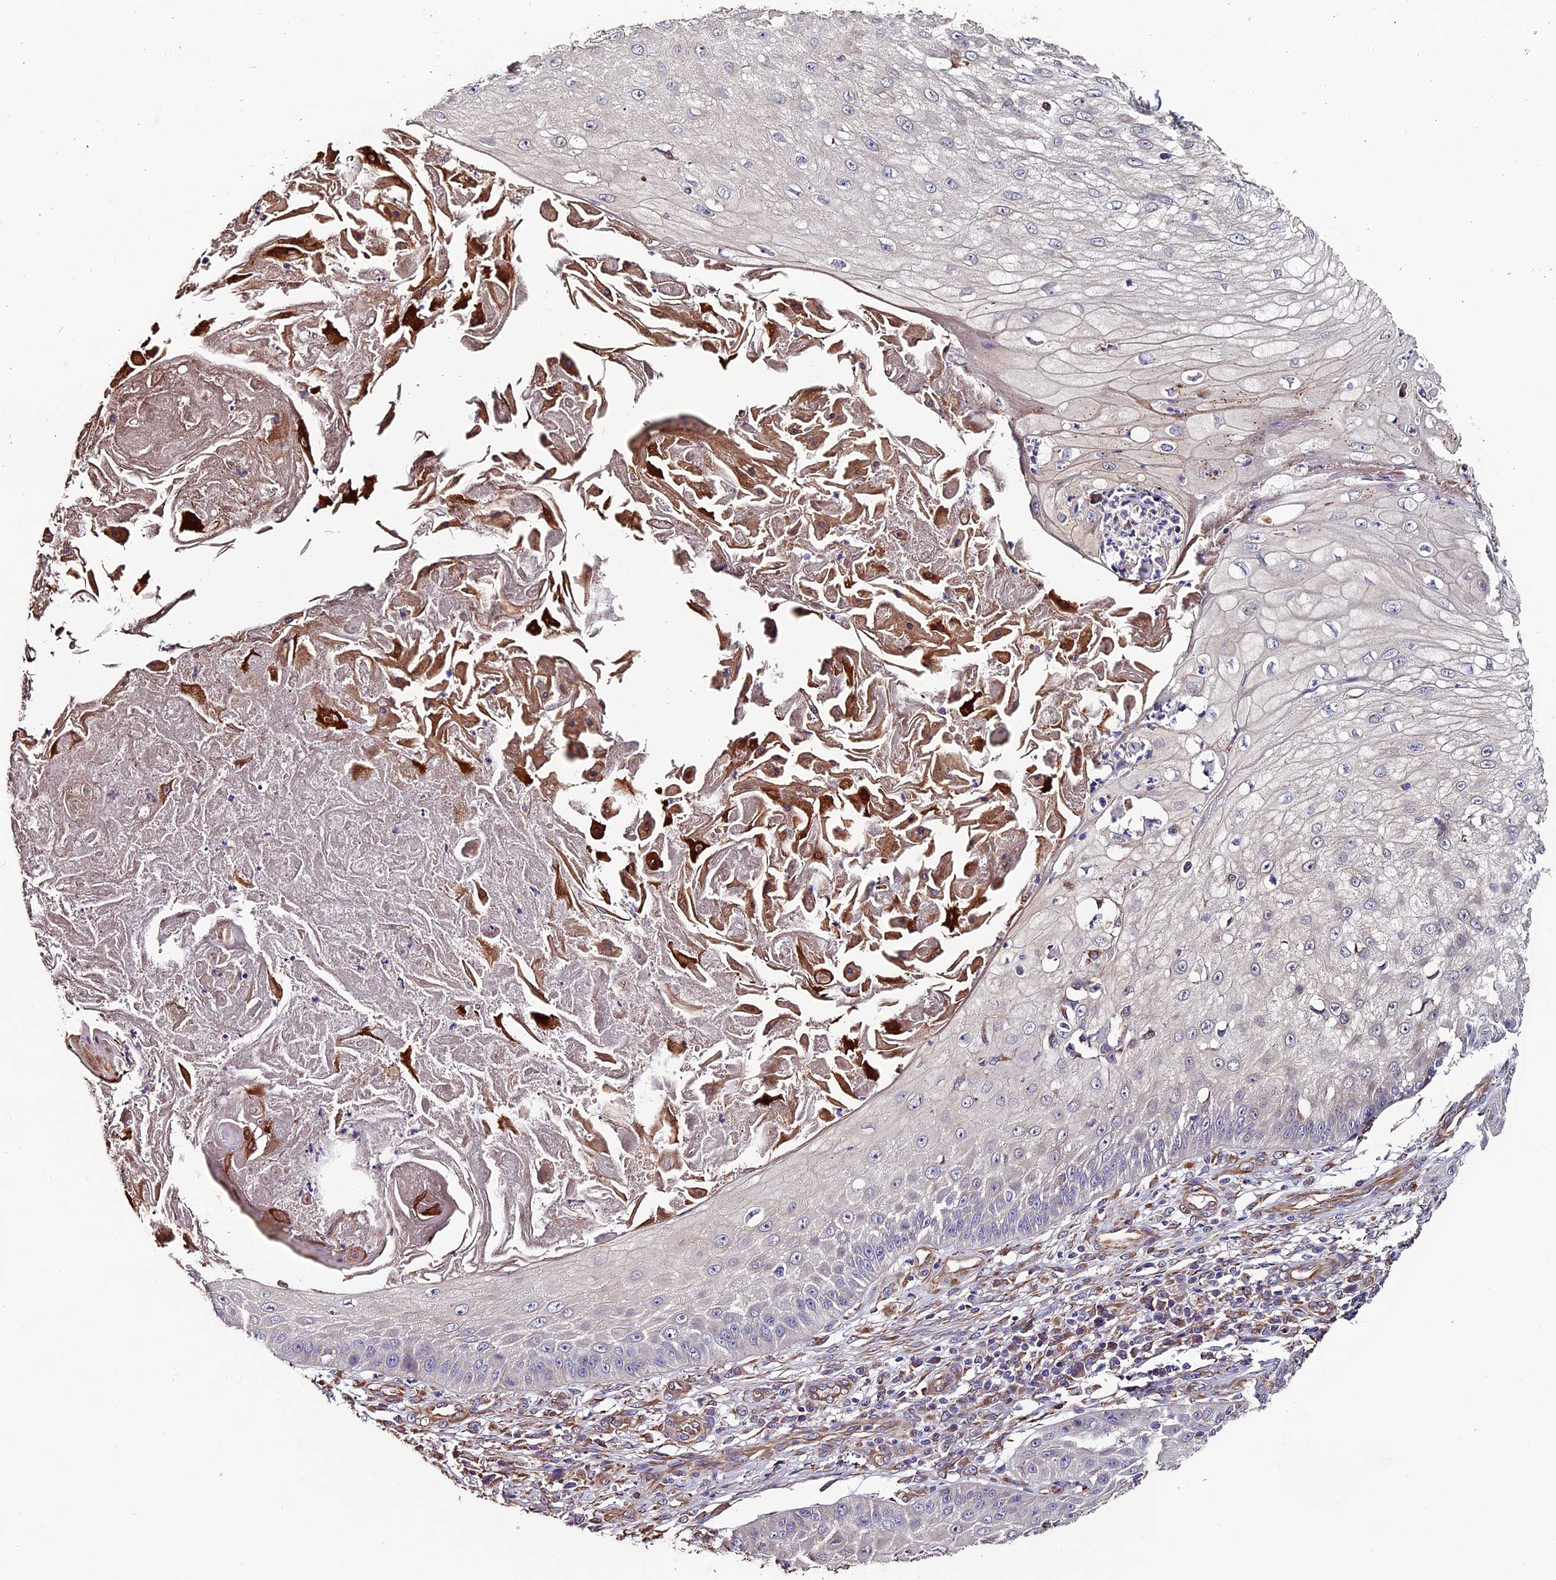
{"staining": {"intensity": "negative", "quantity": "none", "location": "none"}, "tissue": "skin cancer", "cell_type": "Tumor cells", "image_type": "cancer", "snomed": [{"axis": "morphology", "description": "Squamous cell carcinoma, NOS"}, {"axis": "topography", "description": "Skin"}], "caption": "This is a micrograph of IHC staining of squamous cell carcinoma (skin), which shows no positivity in tumor cells.", "gene": "CLN5", "patient": {"sex": "male", "age": 70}}